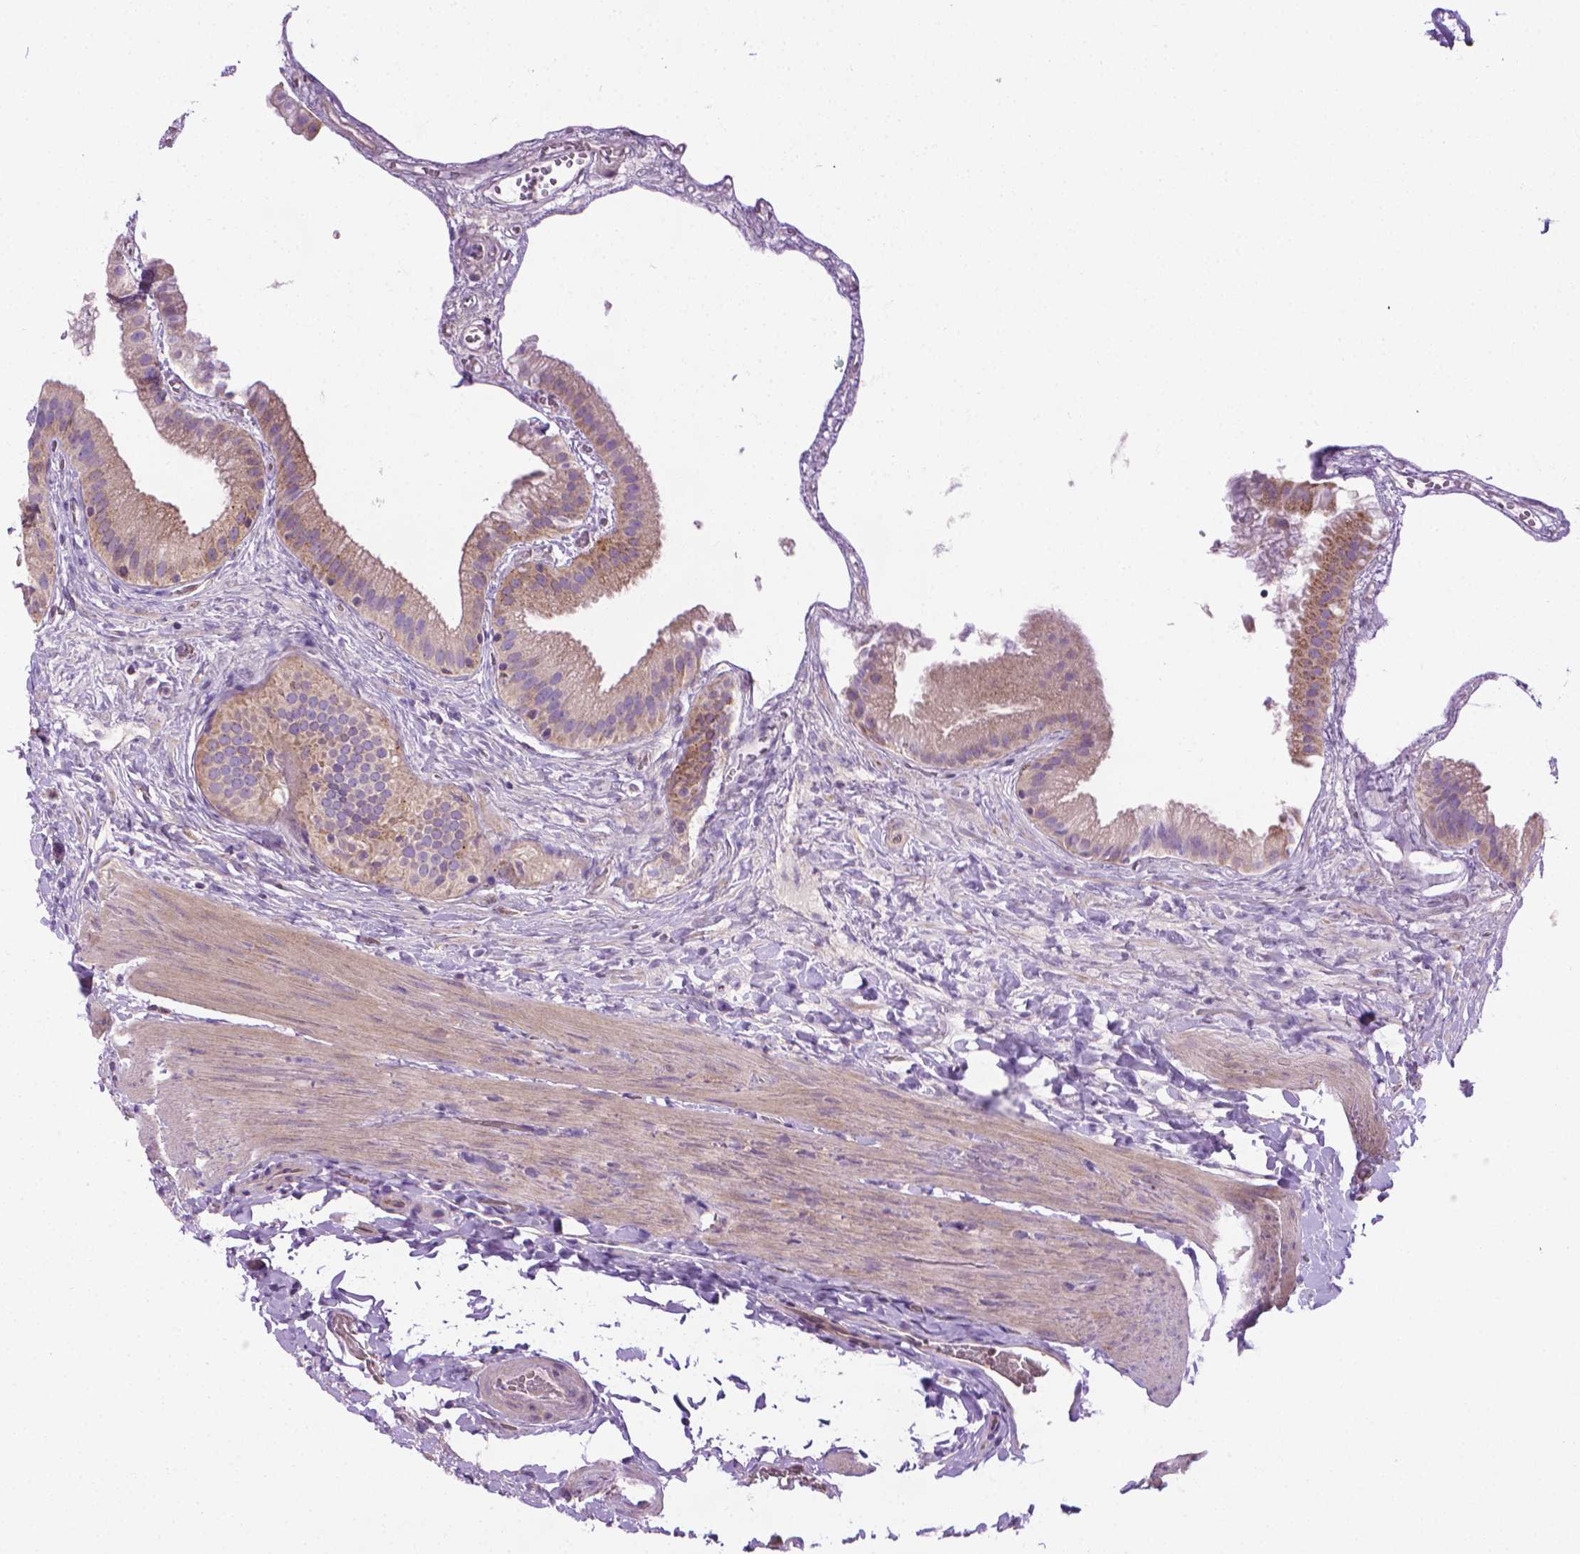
{"staining": {"intensity": "weak", "quantity": ">75%", "location": "cytoplasmic/membranous"}, "tissue": "gallbladder", "cell_type": "Glandular cells", "image_type": "normal", "snomed": [{"axis": "morphology", "description": "Normal tissue, NOS"}, {"axis": "topography", "description": "Gallbladder"}], "caption": "Normal gallbladder shows weak cytoplasmic/membranous positivity in about >75% of glandular cells, visualized by immunohistochemistry. (Brightfield microscopy of DAB IHC at high magnification).", "gene": "SLC51B", "patient": {"sex": "female", "age": 63}}